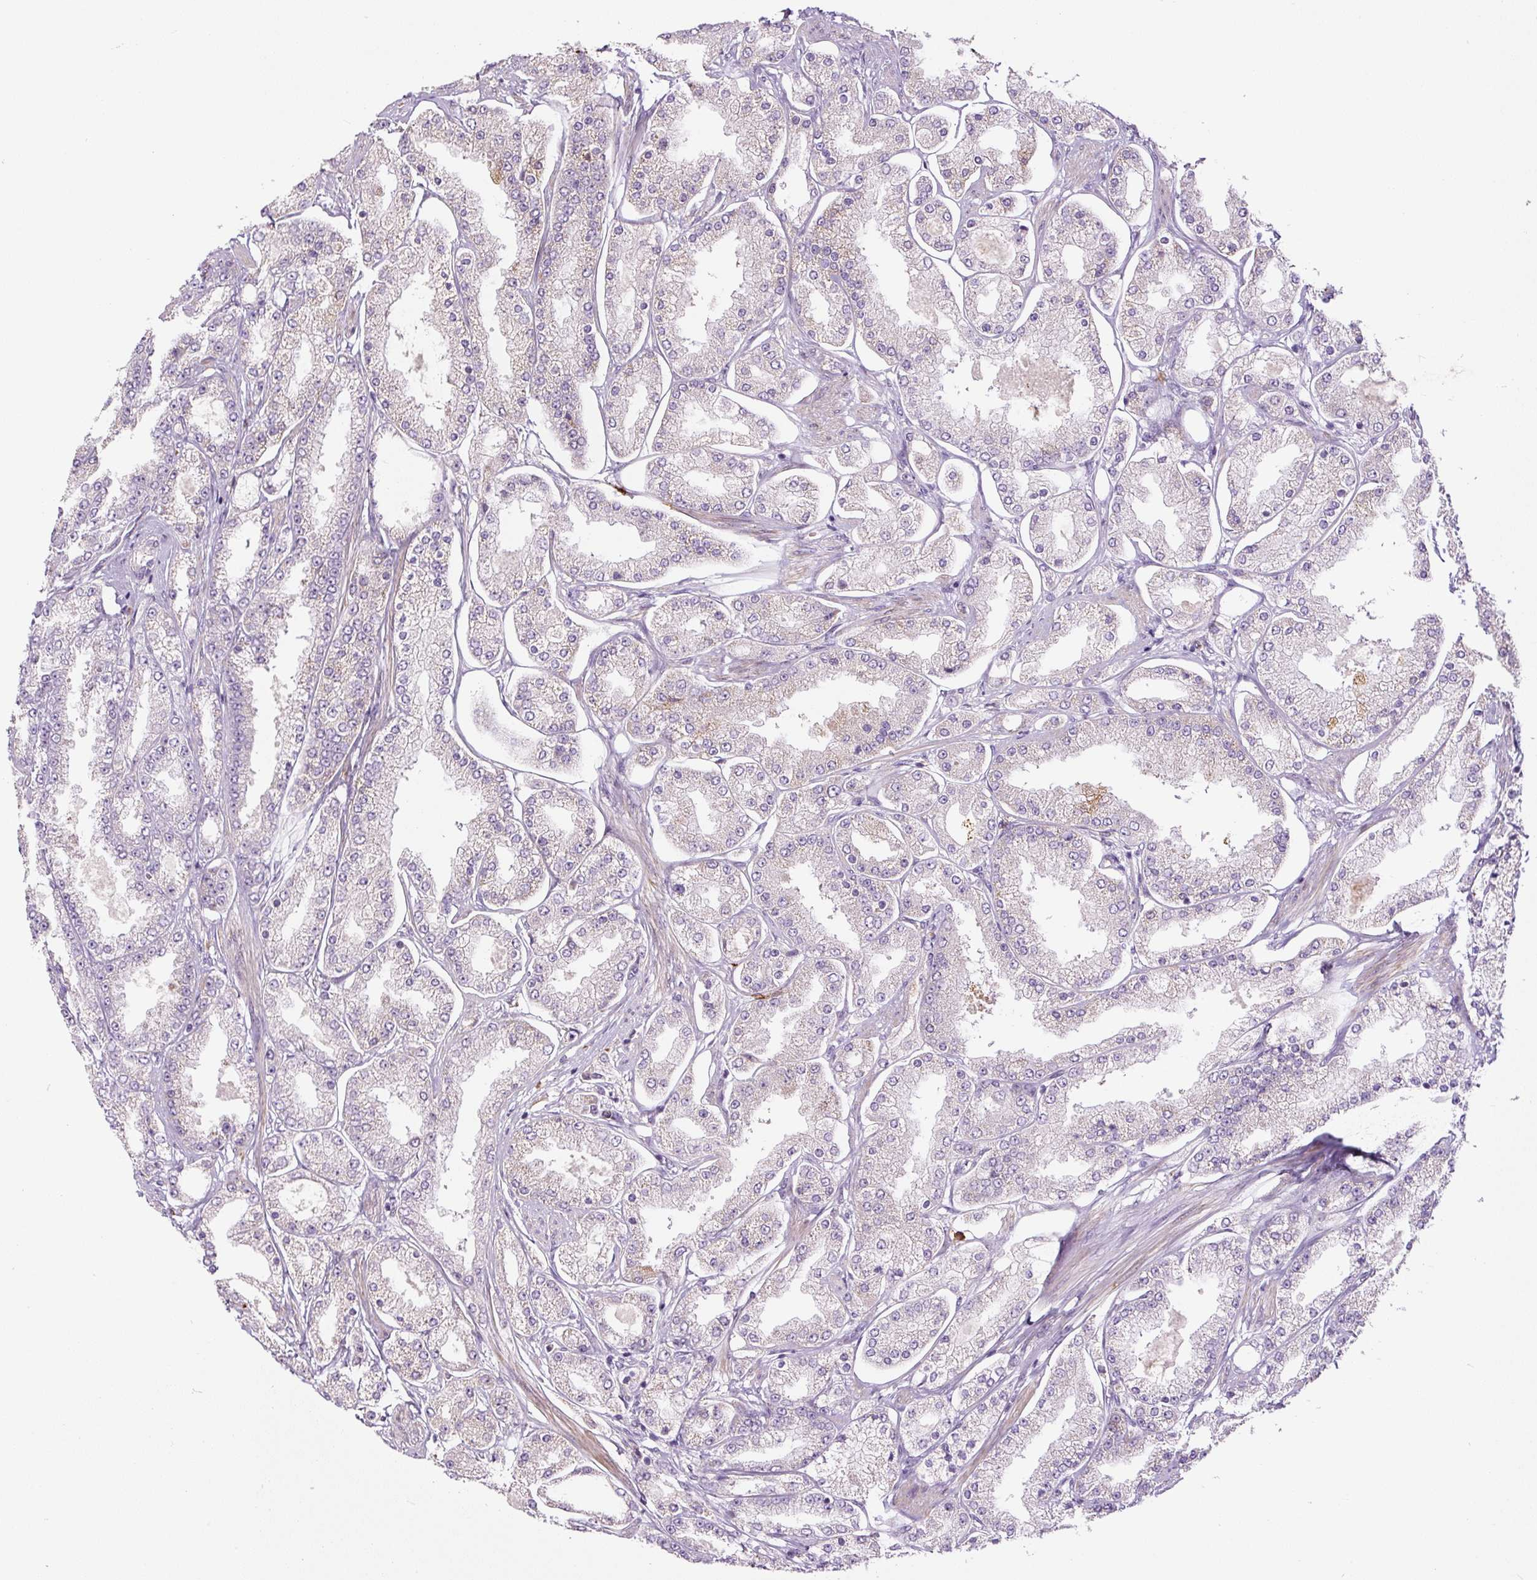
{"staining": {"intensity": "negative", "quantity": "none", "location": "none"}, "tissue": "prostate cancer", "cell_type": "Tumor cells", "image_type": "cancer", "snomed": [{"axis": "morphology", "description": "Adenocarcinoma, High grade"}, {"axis": "topography", "description": "Prostate"}], "caption": "Tumor cells are negative for protein expression in human prostate adenocarcinoma (high-grade).", "gene": "FUT10", "patient": {"sex": "male", "age": 69}}